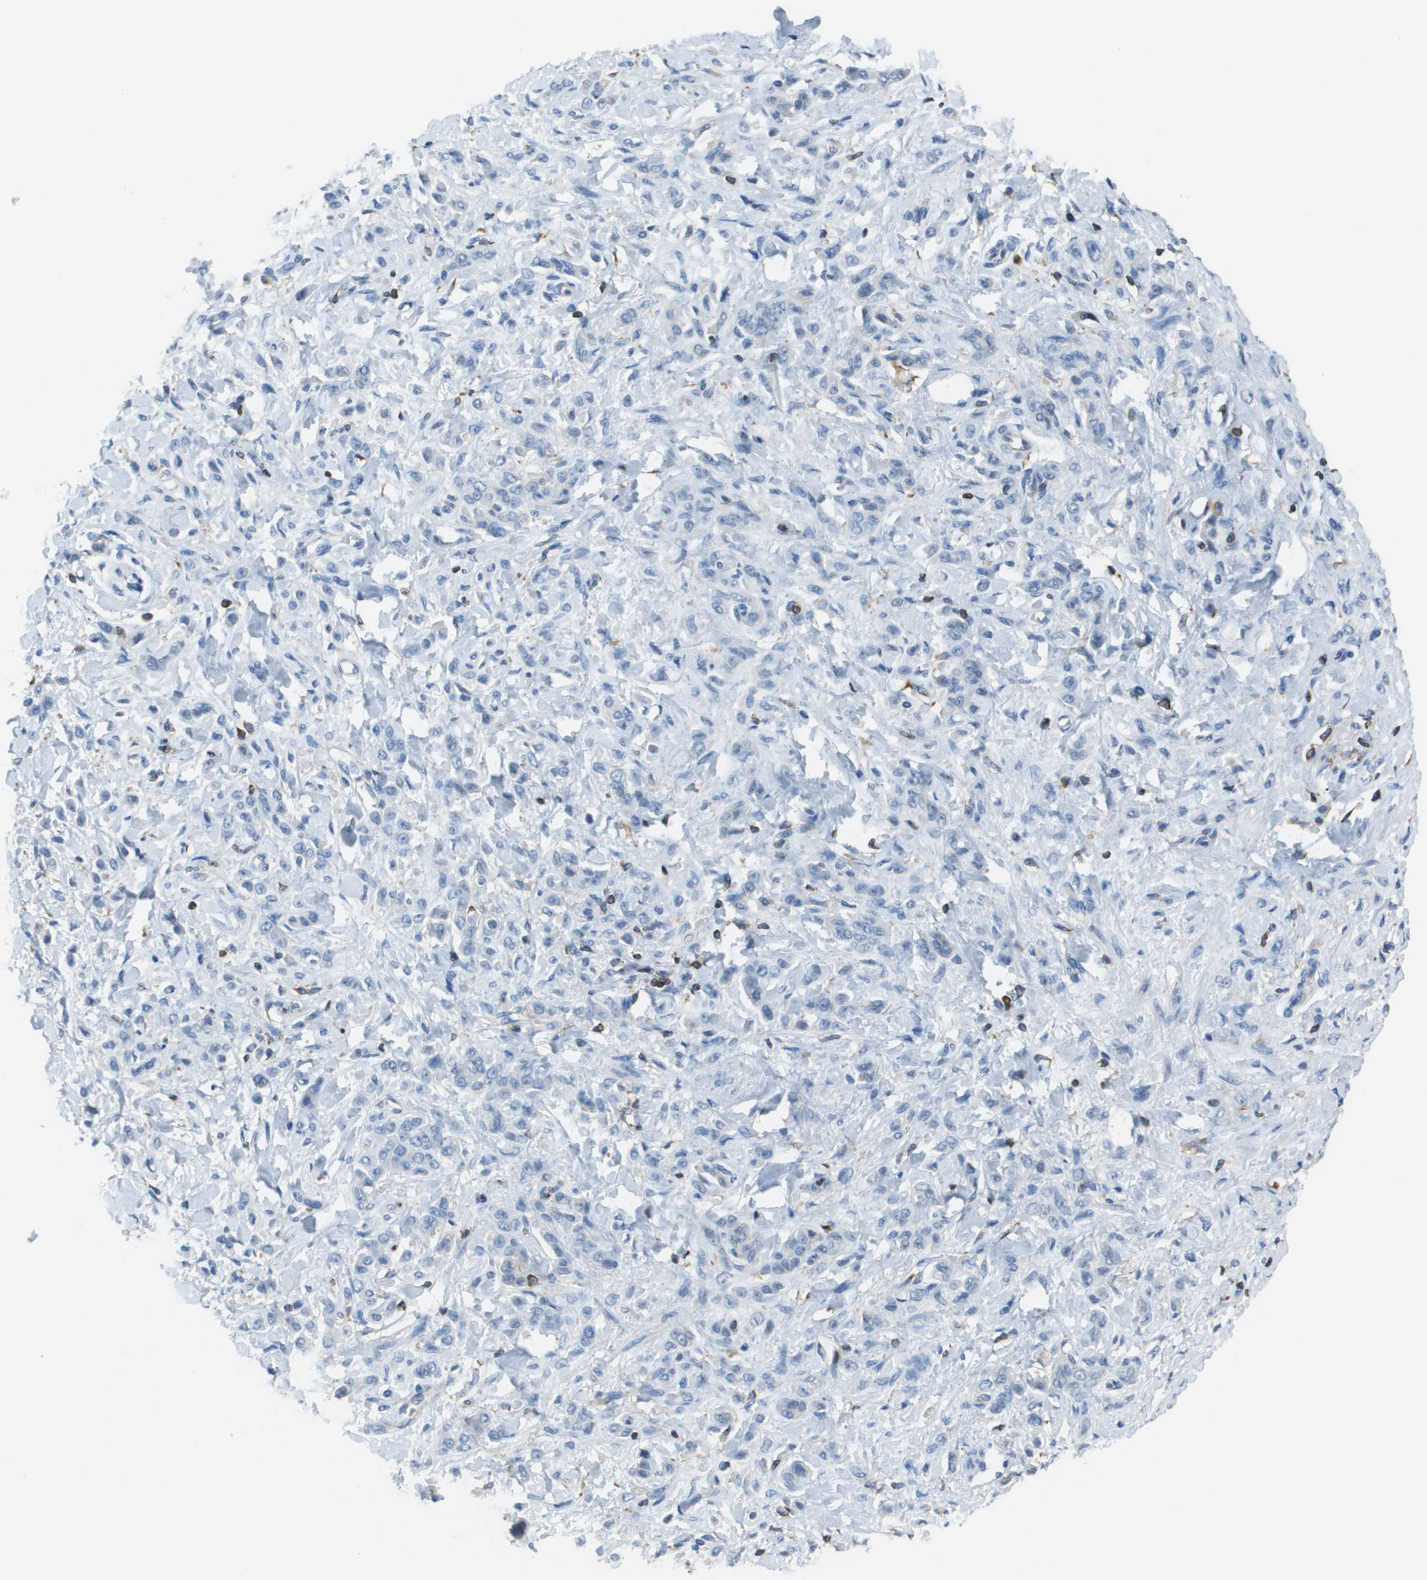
{"staining": {"intensity": "negative", "quantity": "none", "location": "none"}, "tissue": "stomach cancer", "cell_type": "Tumor cells", "image_type": "cancer", "snomed": [{"axis": "morphology", "description": "Normal tissue, NOS"}, {"axis": "morphology", "description": "Adenocarcinoma, NOS"}, {"axis": "topography", "description": "Stomach"}], "caption": "This photomicrograph is of stomach cancer stained with immunohistochemistry (IHC) to label a protein in brown with the nuclei are counter-stained blue. There is no staining in tumor cells.", "gene": "APBB1IP", "patient": {"sex": "male", "age": 82}}